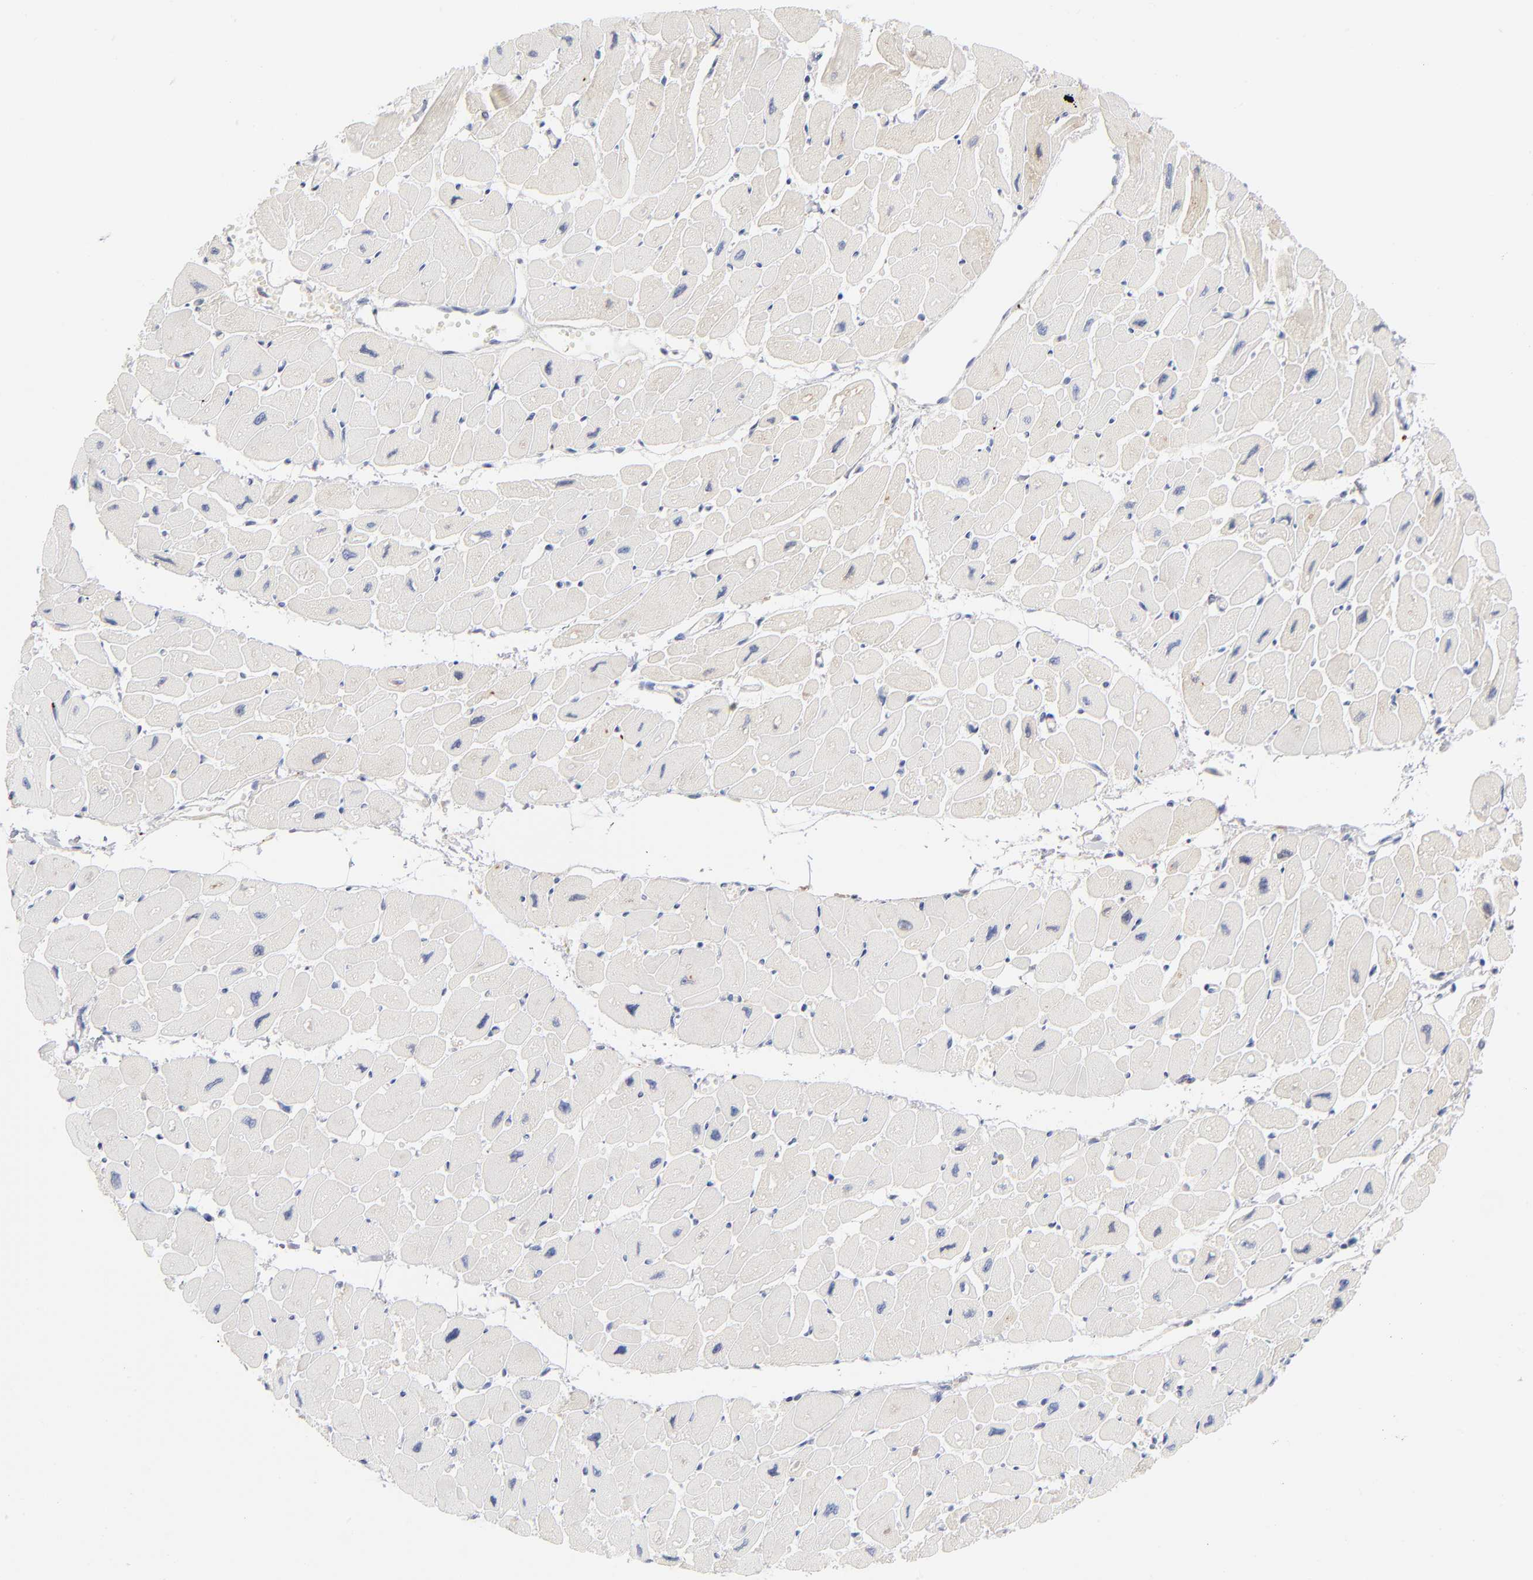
{"staining": {"intensity": "weak", "quantity": "25%-75%", "location": "cytoplasmic/membranous"}, "tissue": "heart muscle", "cell_type": "Cardiomyocytes", "image_type": "normal", "snomed": [{"axis": "morphology", "description": "Normal tissue, NOS"}, {"axis": "topography", "description": "Heart"}], "caption": "Benign heart muscle was stained to show a protein in brown. There is low levels of weak cytoplasmic/membranous staining in about 25%-75% of cardiomyocytes. The staining was performed using DAB (3,3'-diaminobenzidine), with brown indicating positive protein expression. Nuclei are stained blue with hematoxylin.", "gene": "F12", "patient": {"sex": "female", "age": 54}}